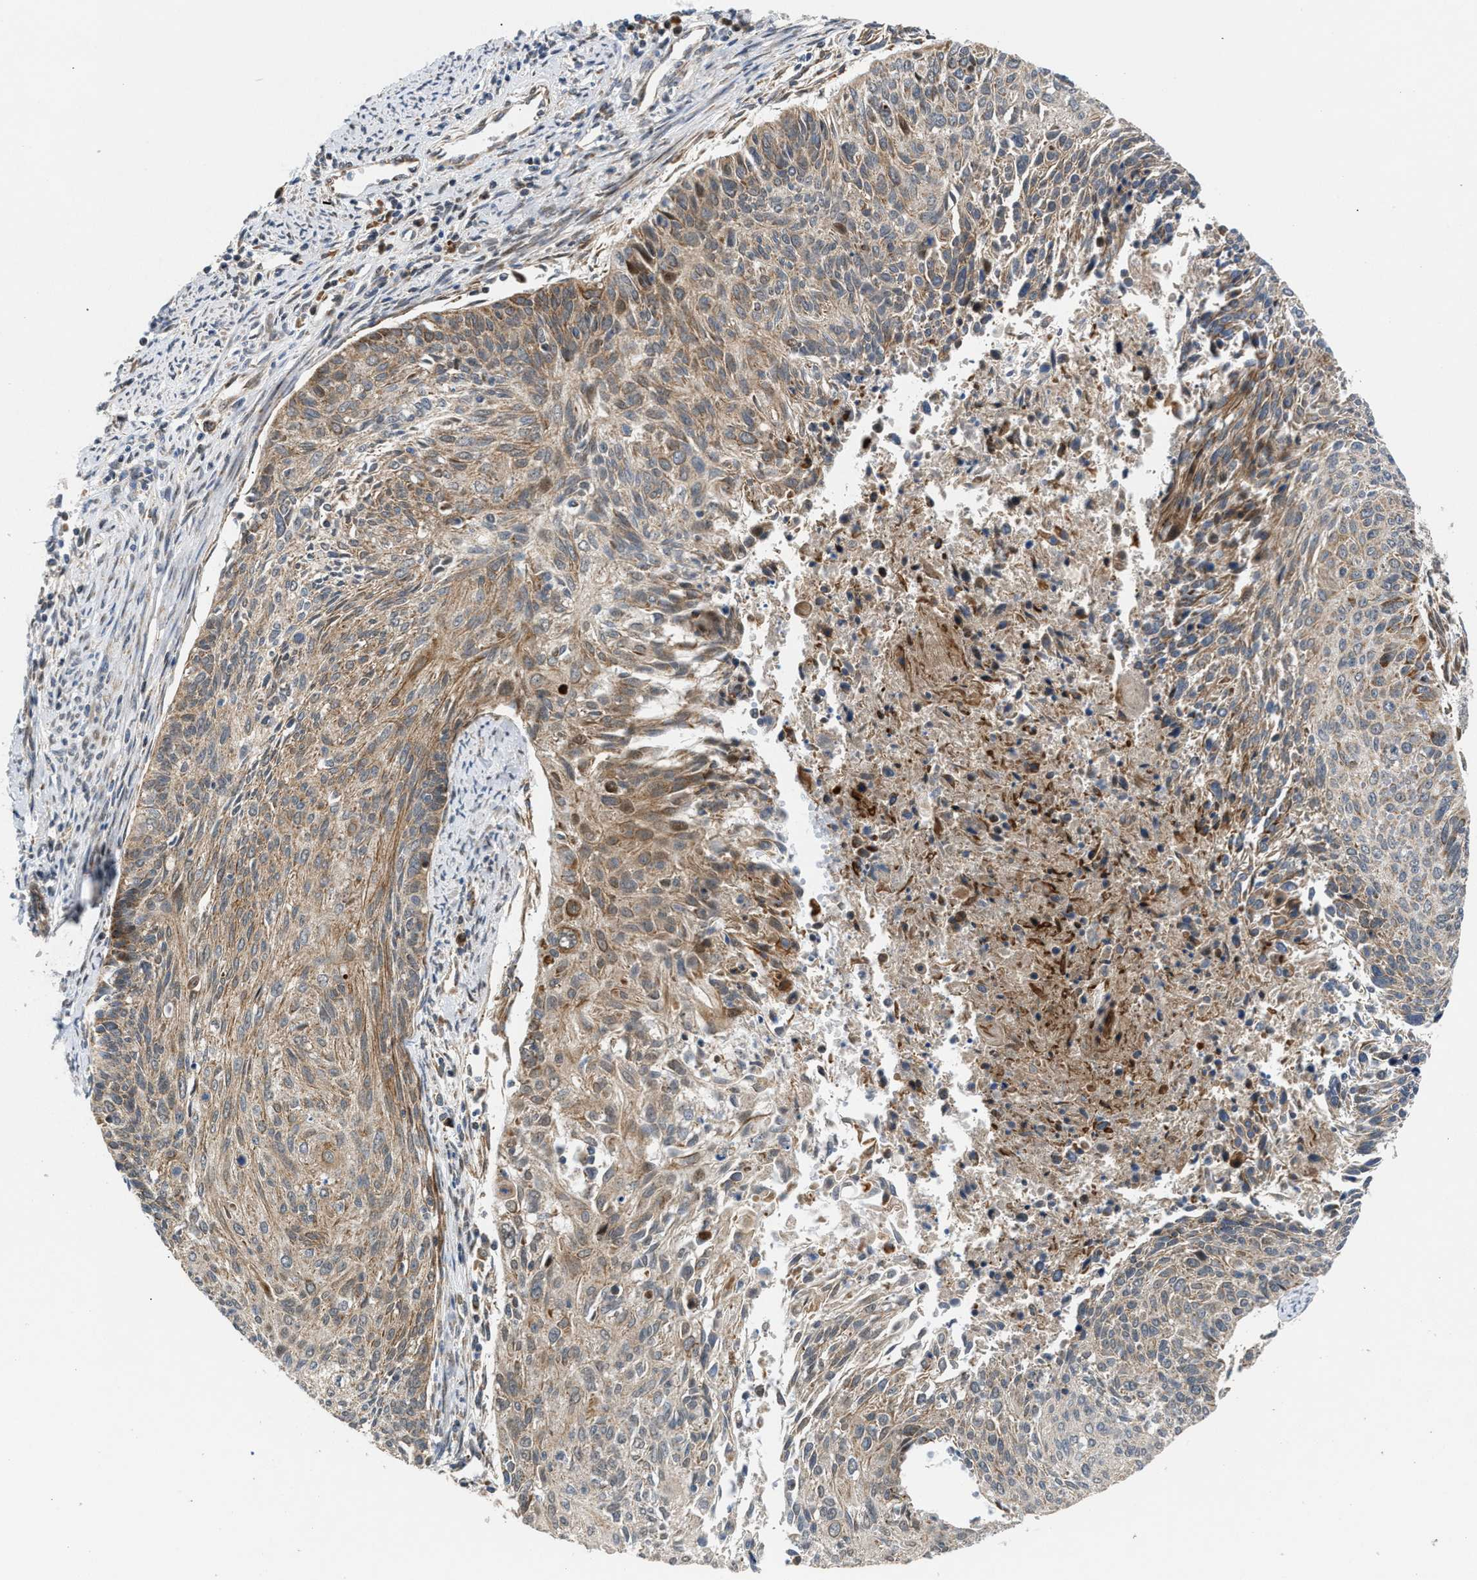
{"staining": {"intensity": "weak", "quantity": ">75%", "location": "cytoplasmic/membranous"}, "tissue": "cervical cancer", "cell_type": "Tumor cells", "image_type": "cancer", "snomed": [{"axis": "morphology", "description": "Squamous cell carcinoma, NOS"}, {"axis": "topography", "description": "Cervix"}], "caption": "The photomicrograph exhibits staining of squamous cell carcinoma (cervical), revealing weak cytoplasmic/membranous protein positivity (brown color) within tumor cells. (Stains: DAB (3,3'-diaminobenzidine) in brown, nuclei in blue, Microscopy: brightfield microscopy at high magnification).", "gene": "TACO1", "patient": {"sex": "female", "age": 55}}